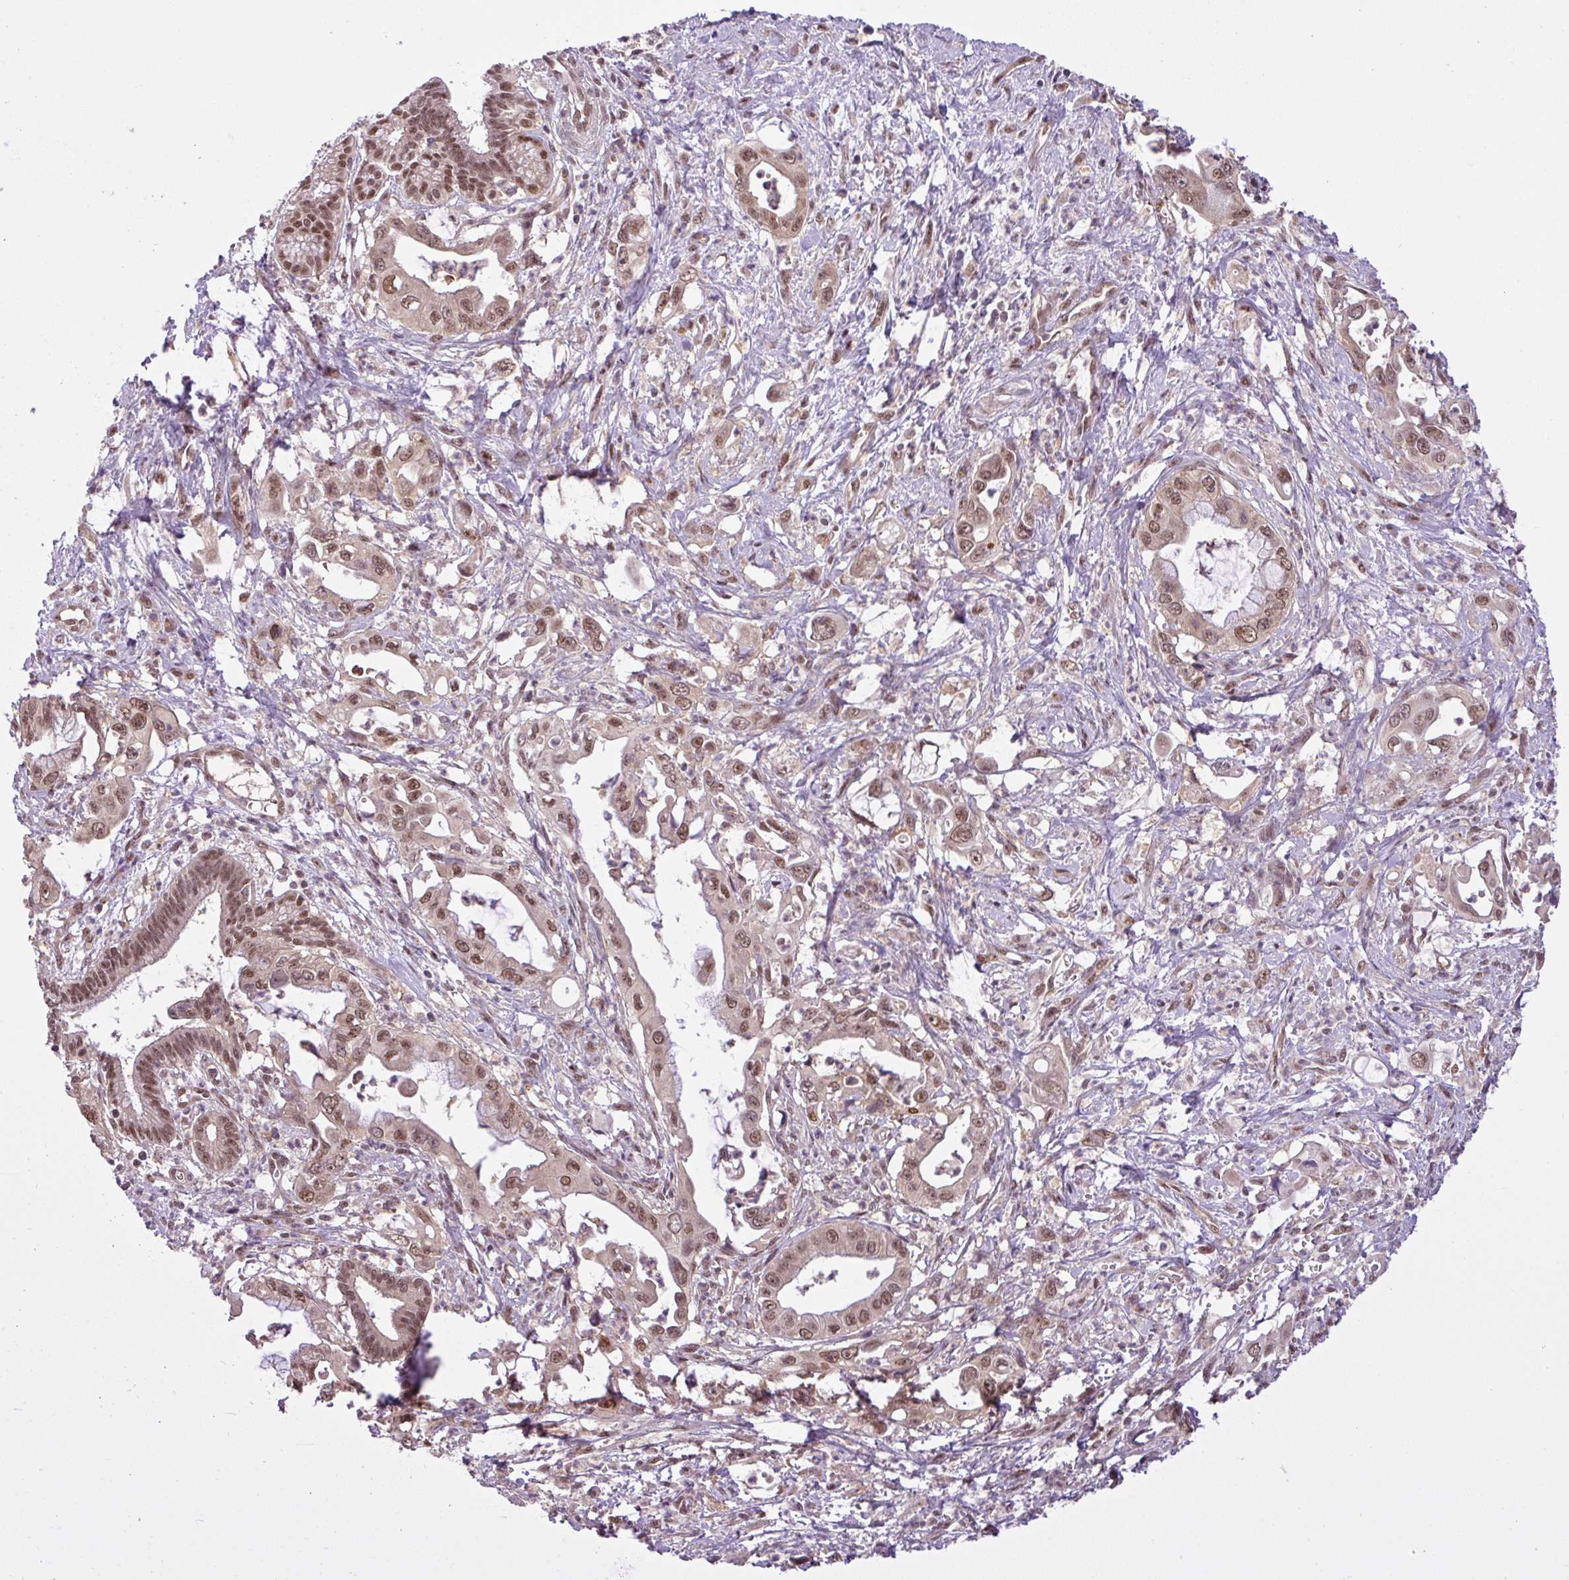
{"staining": {"intensity": "moderate", "quantity": ">75%", "location": "nuclear"}, "tissue": "pancreatic cancer", "cell_type": "Tumor cells", "image_type": "cancer", "snomed": [{"axis": "morphology", "description": "Adenocarcinoma, NOS"}, {"axis": "topography", "description": "Pancreas"}], "caption": "Pancreatic cancer (adenocarcinoma) stained with immunohistochemistry displays moderate nuclear staining in approximately >75% of tumor cells.", "gene": "MFHAS1", "patient": {"sex": "male", "age": 61}}